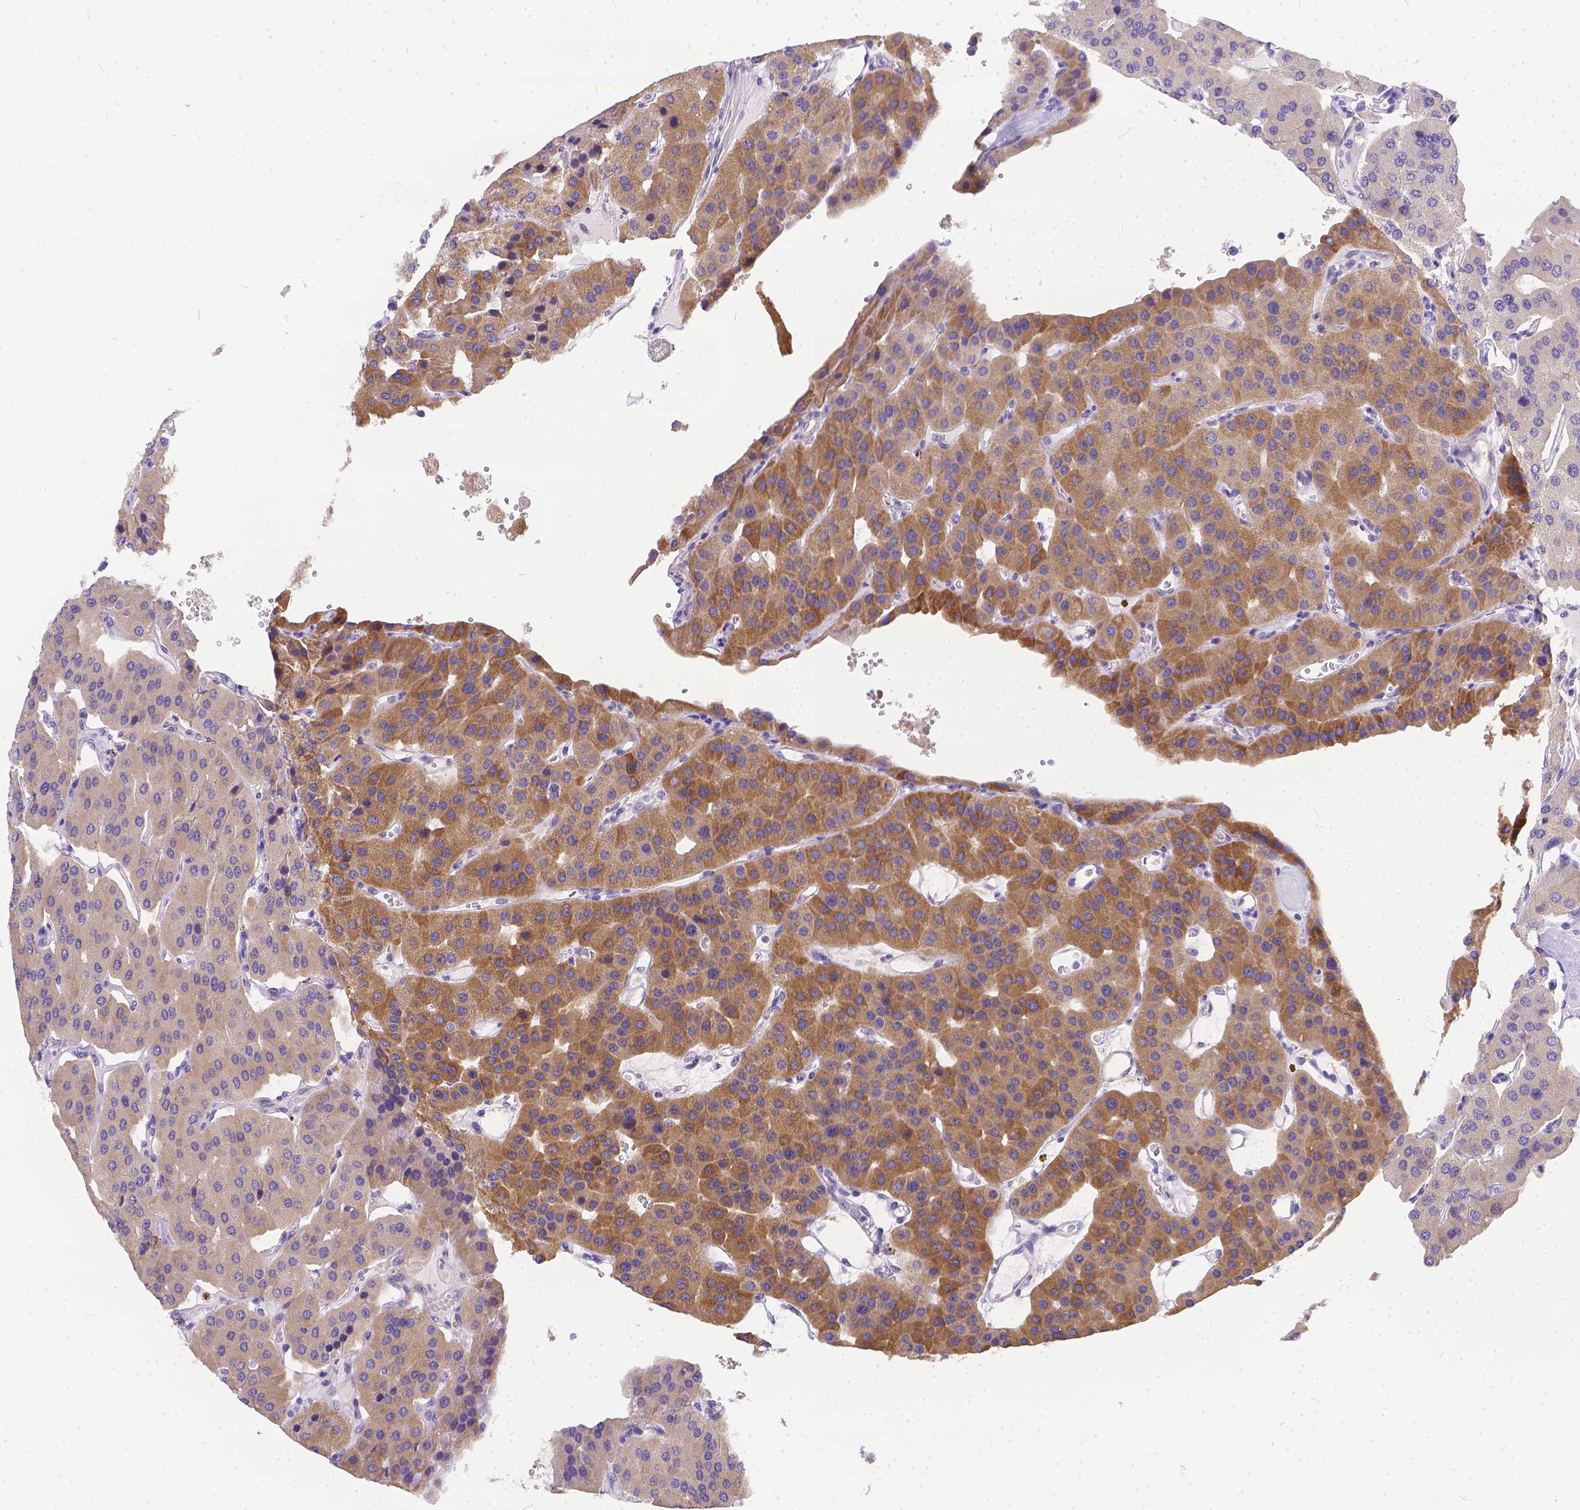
{"staining": {"intensity": "moderate", "quantity": ">75%", "location": "cytoplasmic/membranous"}, "tissue": "parathyroid gland", "cell_type": "Glandular cells", "image_type": "normal", "snomed": [{"axis": "morphology", "description": "Normal tissue, NOS"}, {"axis": "morphology", "description": "Adenoma, NOS"}, {"axis": "topography", "description": "Parathyroid gland"}], "caption": "Glandular cells demonstrate moderate cytoplasmic/membranous positivity in approximately >75% of cells in unremarkable parathyroid gland. The protein of interest is shown in brown color, while the nuclei are stained blue.", "gene": "DLEC1", "patient": {"sex": "female", "age": 86}}